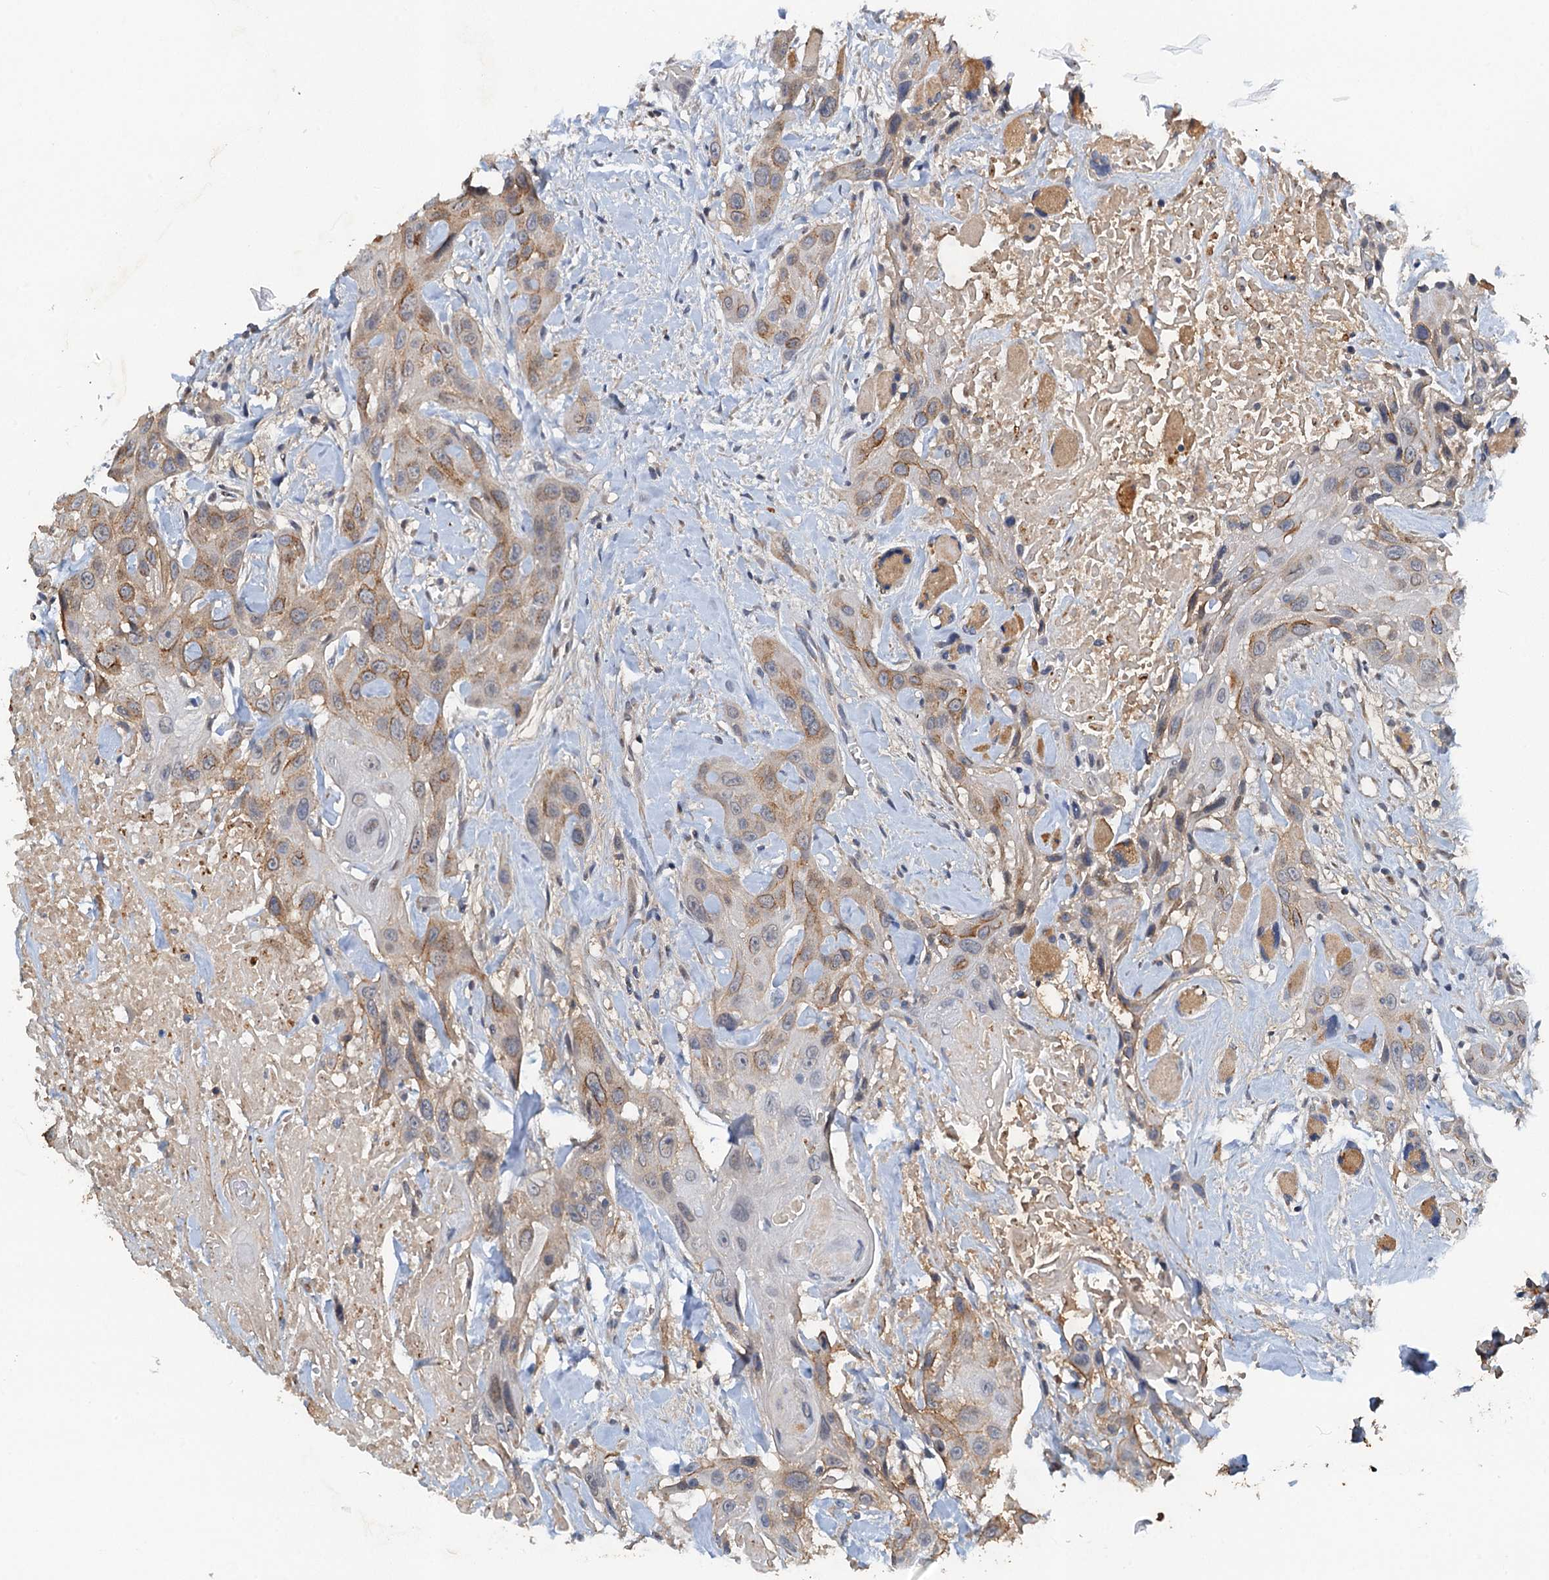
{"staining": {"intensity": "moderate", "quantity": "<25%", "location": "cytoplasmic/membranous"}, "tissue": "head and neck cancer", "cell_type": "Tumor cells", "image_type": "cancer", "snomed": [{"axis": "morphology", "description": "Squamous cell carcinoma, NOS"}, {"axis": "topography", "description": "Head-Neck"}], "caption": "About <25% of tumor cells in human head and neck cancer (squamous cell carcinoma) demonstrate moderate cytoplasmic/membranous protein staining as visualized by brown immunohistochemical staining.", "gene": "ZNF606", "patient": {"sex": "male", "age": 81}}